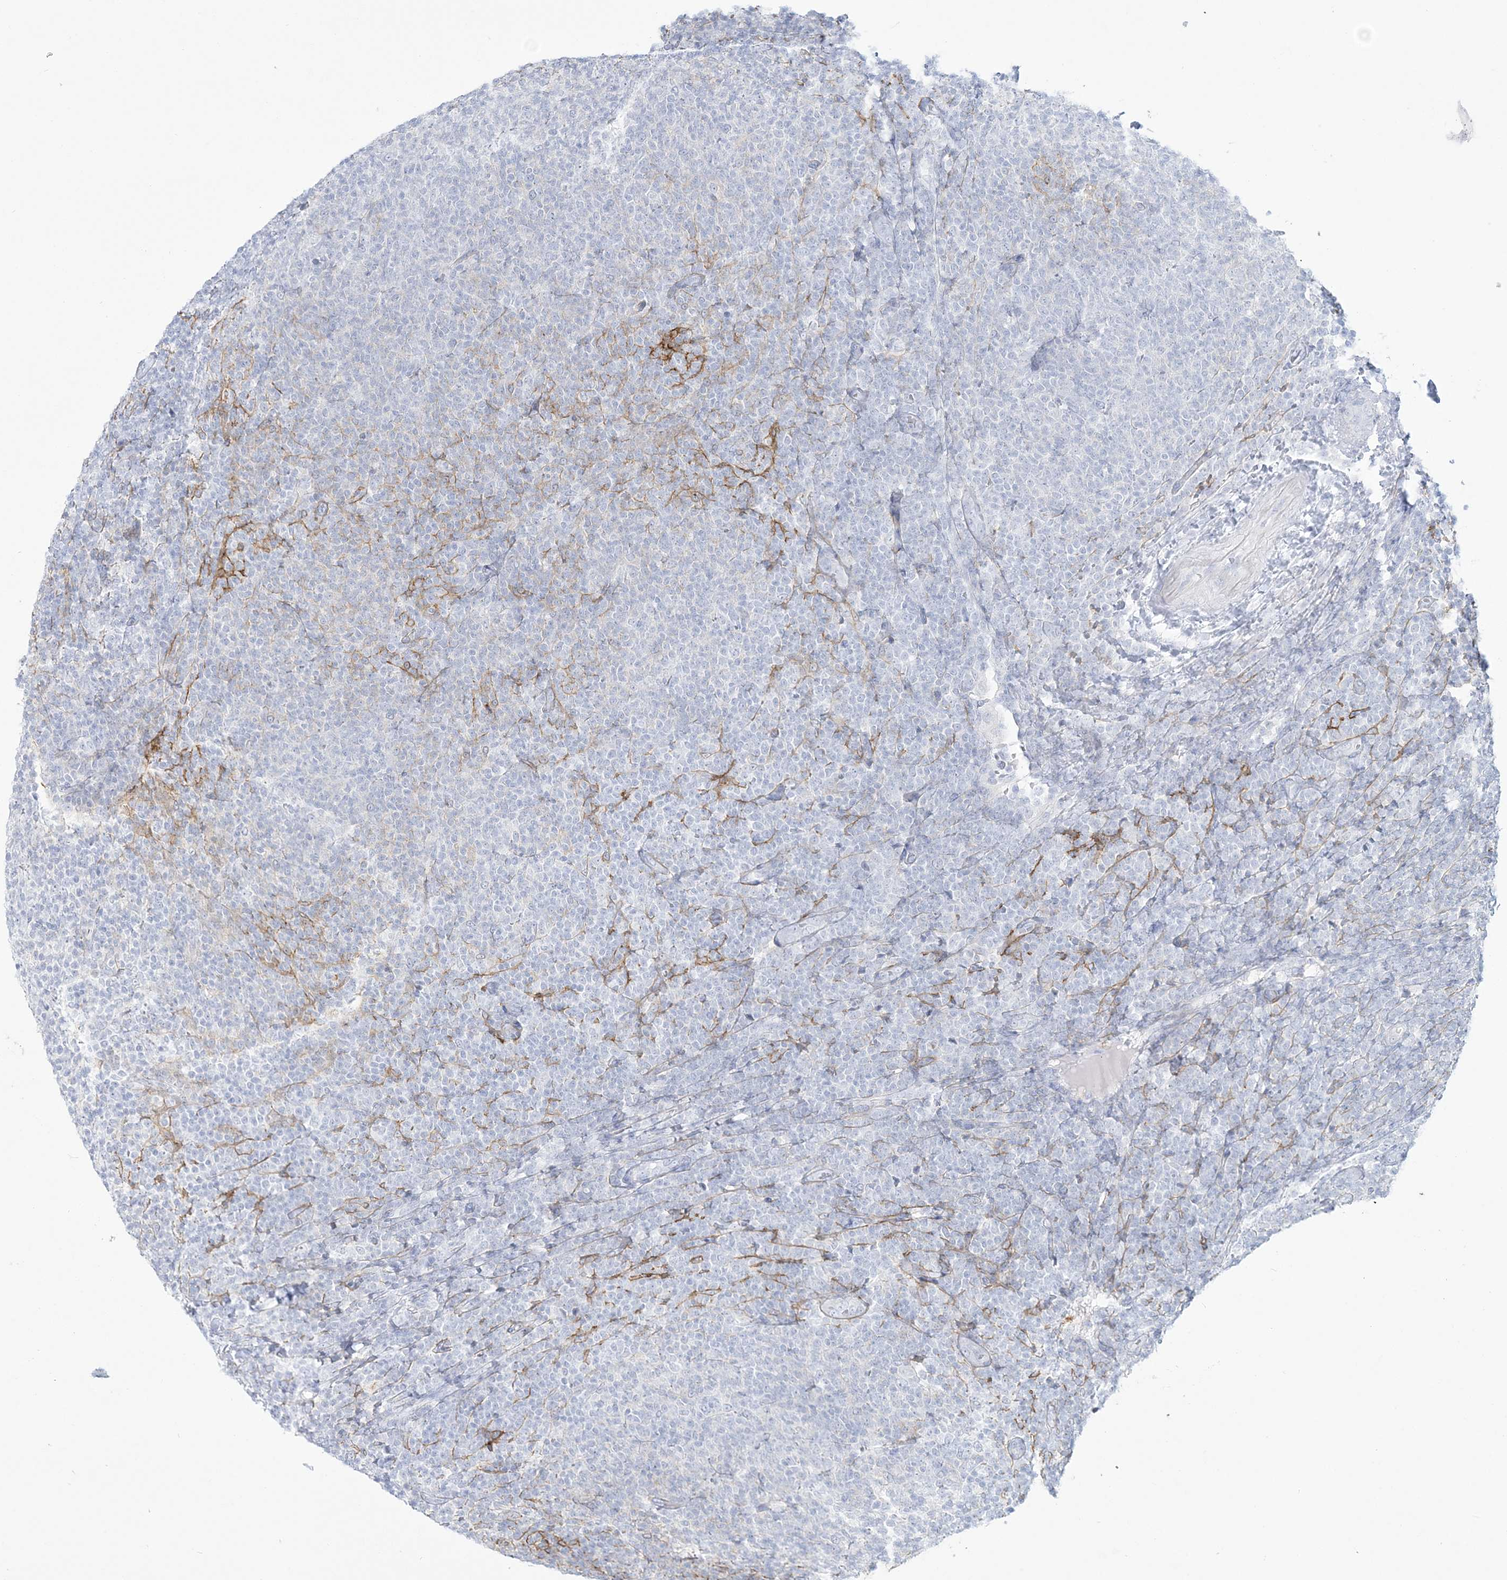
{"staining": {"intensity": "negative", "quantity": "none", "location": "none"}, "tissue": "lymphoma", "cell_type": "Tumor cells", "image_type": "cancer", "snomed": [{"axis": "morphology", "description": "Malignant lymphoma, non-Hodgkin's type, Low grade"}, {"axis": "topography", "description": "Lymph node"}], "caption": "The histopathology image shows no staining of tumor cells in lymphoma.", "gene": "ADGB", "patient": {"sex": "male", "age": 66}}